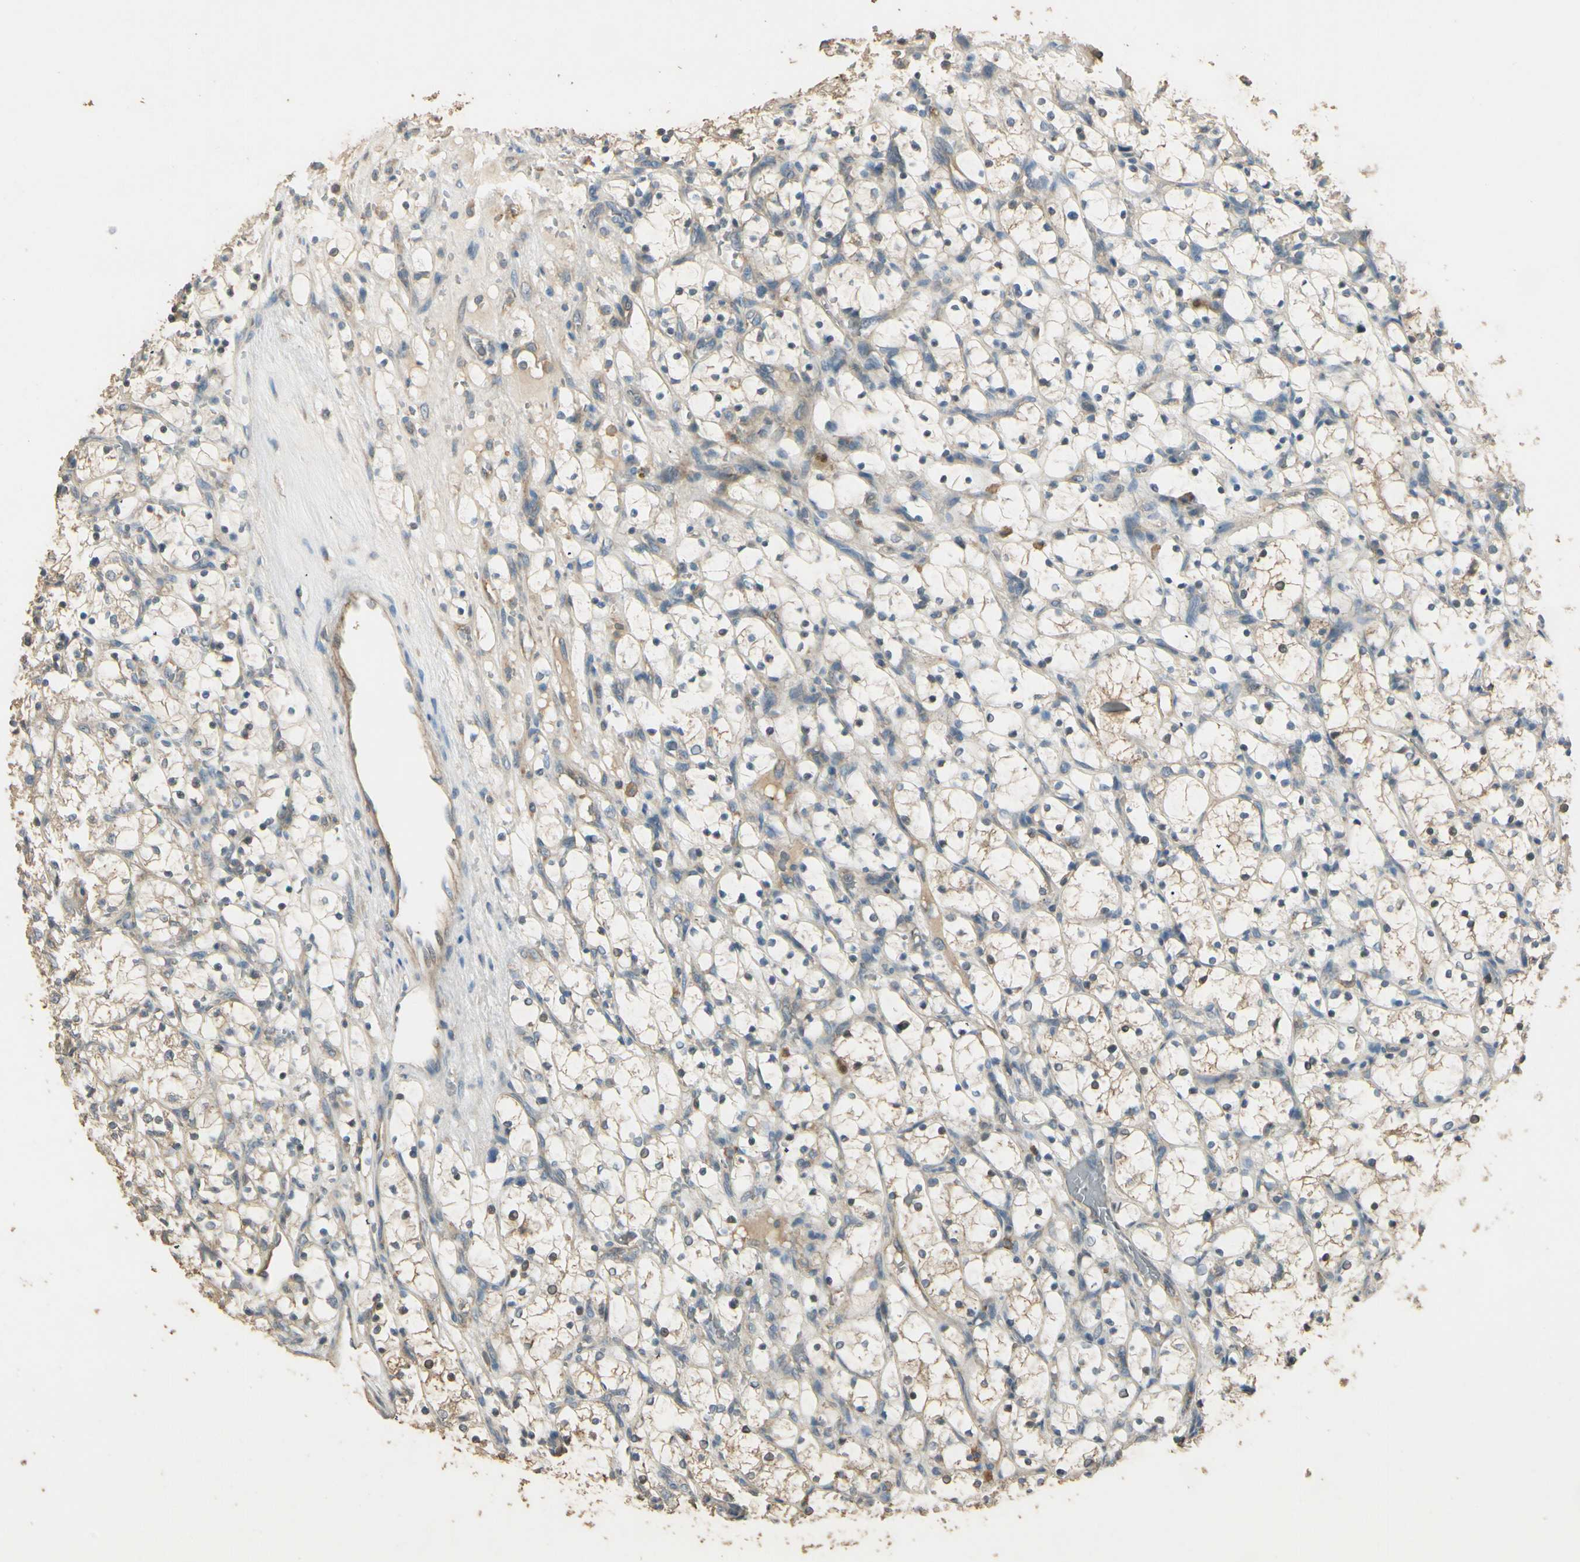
{"staining": {"intensity": "weak", "quantity": "25%-75%", "location": "cytoplasmic/membranous"}, "tissue": "renal cancer", "cell_type": "Tumor cells", "image_type": "cancer", "snomed": [{"axis": "morphology", "description": "Adenocarcinoma, NOS"}, {"axis": "topography", "description": "Kidney"}], "caption": "Renal adenocarcinoma stained for a protein (brown) shows weak cytoplasmic/membranous positive staining in approximately 25%-75% of tumor cells.", "gene": "PLXNA1", "patient": {"sex": "female", "age": 69}}